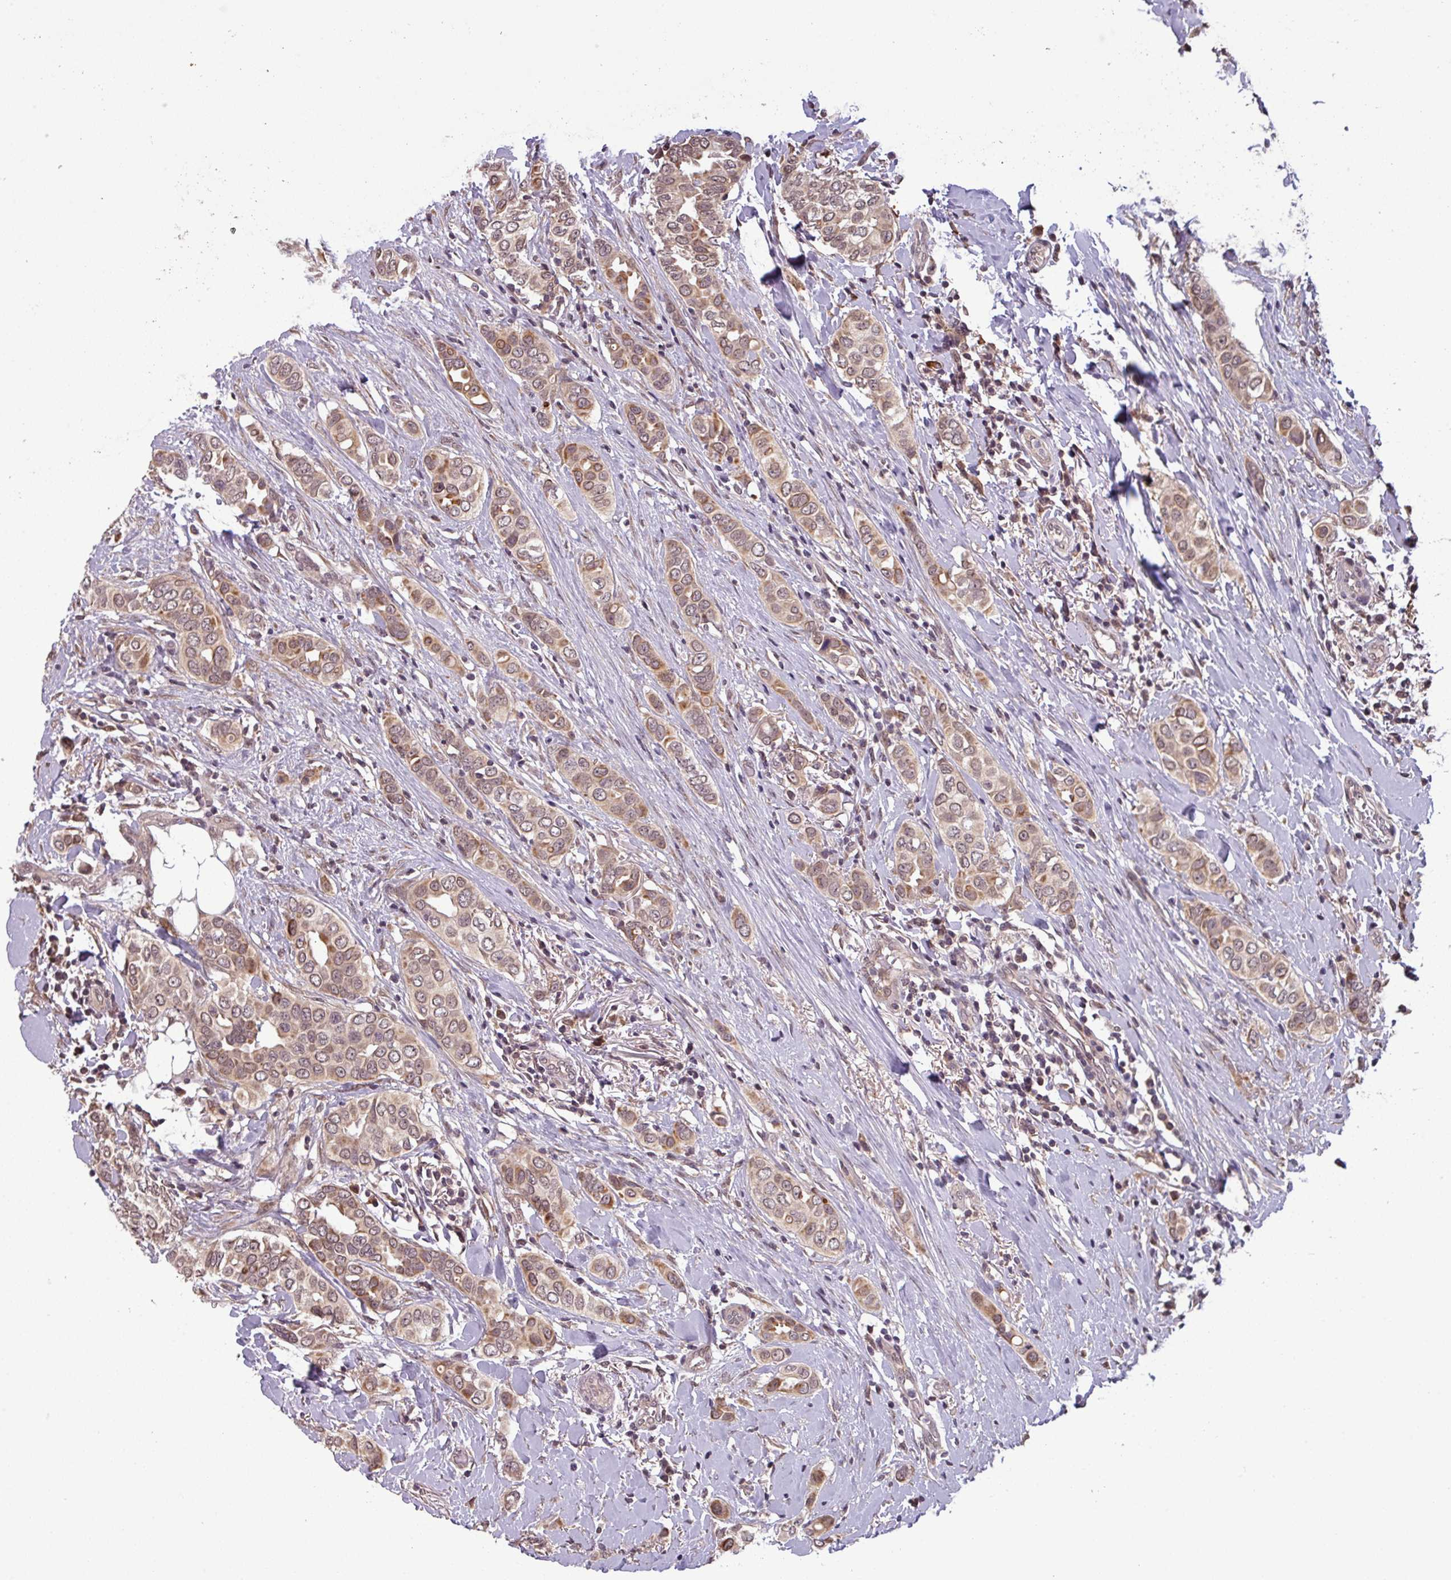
{"staining": {"intensity": "moderate", "quantity": ">75%", "location": "cytoplasmic/membranous,nuclear"}, "tissue": "breast cancer", "cell_type": "Tumor cells", "image_type": "cancer", "snomed": [{"axis": "morphology", "description": "Lobular carcinoma"}, {"axis": "topography", "description": "Breast"}], "caption": "This micrograph exhibits immunohistochemistry (IHC) staining of human breast cancer, with medium moderate cytoplasmic/membranous and nuclear expression in about >75% of tumor cells.", "gene": "NOB1", "patient": {"sex": "female", "age": 51}}